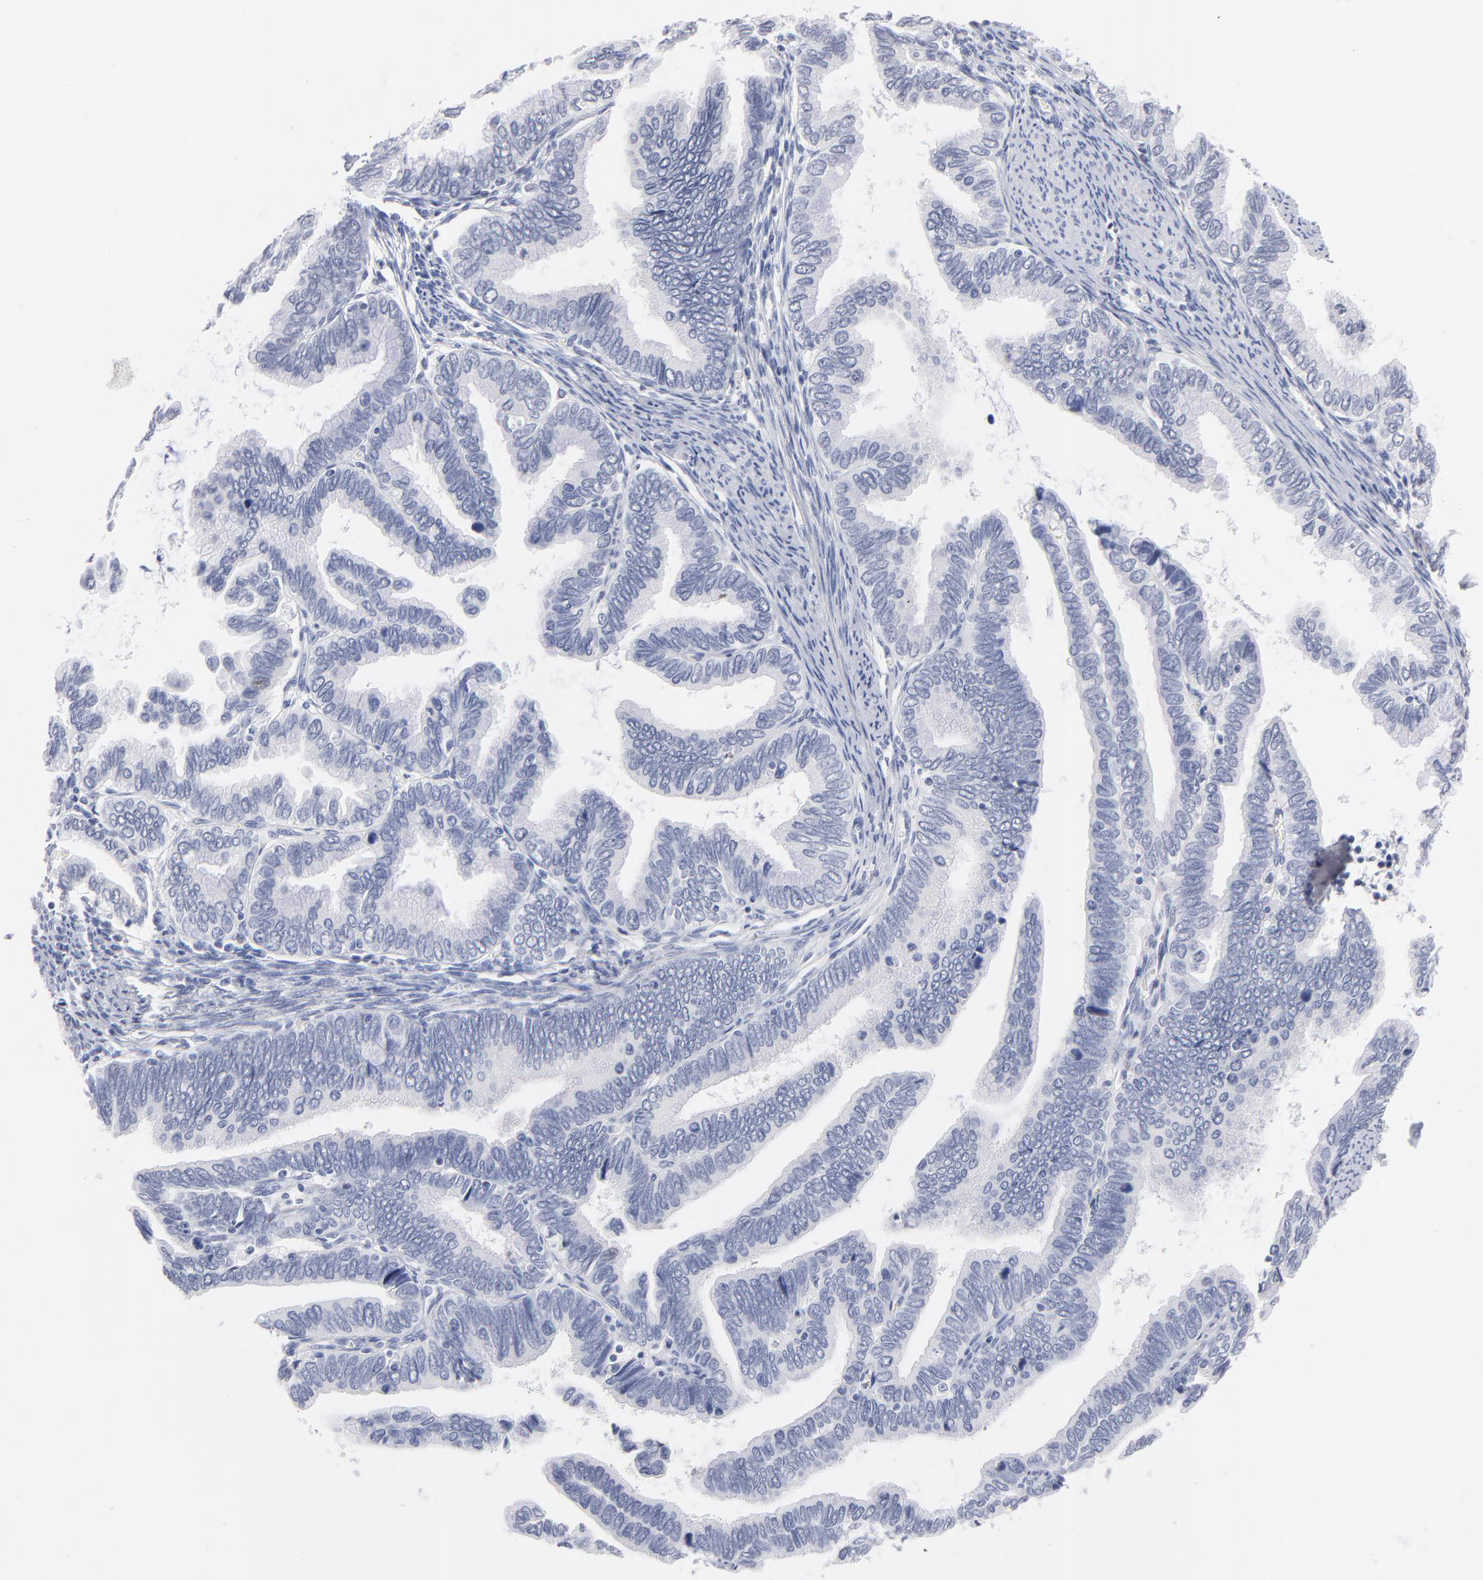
{"staining": {"intensity": "negative", "quantity": "none", "location": "none"}, "tissue": "cervical cancer", "cell_type": "Tumor cells", "image_type": "cancer", "snomed": [{"axis": "morphology", "description": "Adenocarcinoma, NOS"}, {"axis": "topography", "description": "Cervix"}], "caption": "High power microscopy image of an immunohistochemistry histopathology image of cervical adenocarcinoma, revealing no significant staining in tumor cells. The staining is performed using DAB brown chromogen with nuclei counter-stained in using hematoxylin.", "gene": "KHNYN", "patient": {"sex": "female", "age": 49}}